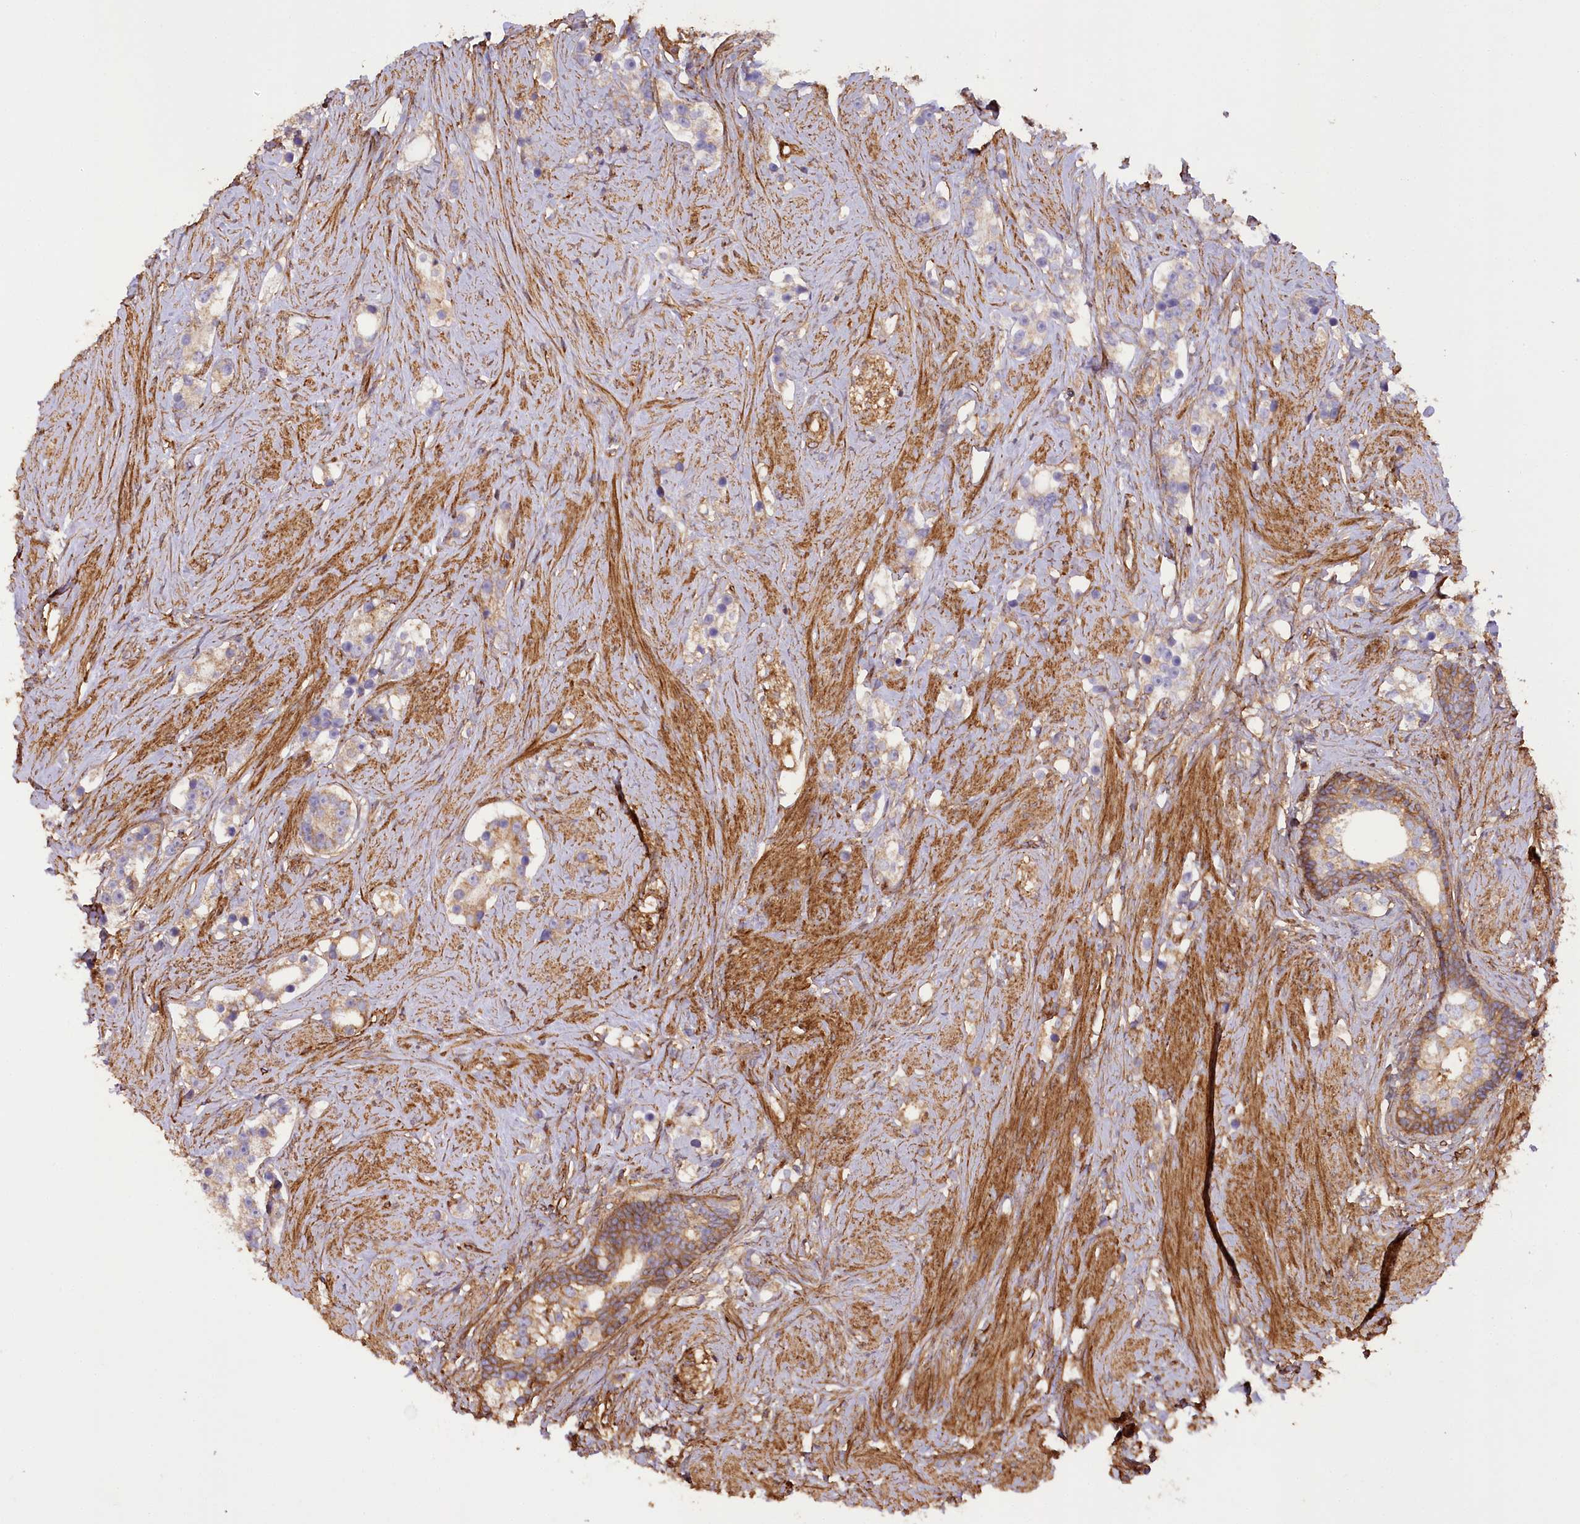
{"staining": {"intensity": "weak", "quantity": ">75%", "location": "cytoplasmic/membranous"}, "tissue": "prostate cancer", "cell_type": "Tumor cells", "image_type": "cancer", "snomed": [{"axis": "morphology", "description": "Adenocarcinoma, High grade"}, {"axis": "topography", "description": "Prostate"}], "caption": "Immunohistochemical staining of prostate cancer displays weak cytoplasmic/membranous protein staining in approximately >75% of tumor cells. Immunohistochemistry (ihc) stains the protein of interest in brown and the nuclei are stained blue.", "gene": "SYNPO2", "patient": {"sex": "male", "age": 63}}